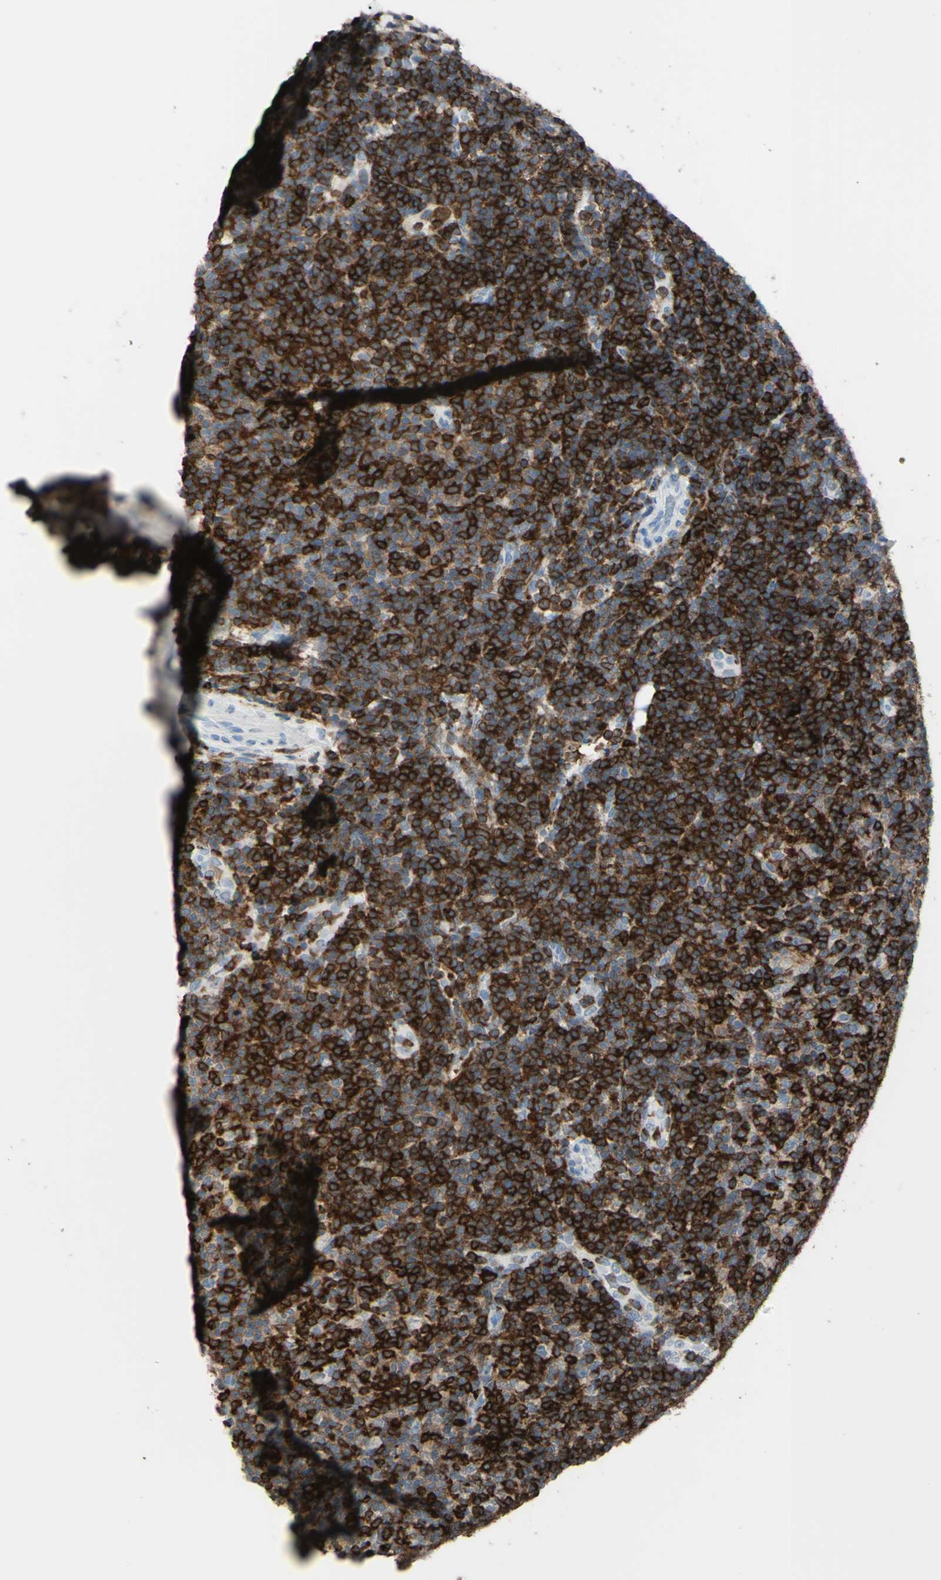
{"staining": {"intensity": "strong", "quantity": ">75%", "location": "cytoplasmic/membranous"}, "tissue": "lymphoma", "cell_type": "Tumor cells", "image_type": "cancer", "snomed": [{"axis": "morphology", "description": "Malignant lymphoma, non-Hodgkin's type, Low grade"}, {"axis": "topography", "description": "Lymph node"}], "caption": "Immunohistochemical staining of low-grade malignant lymphoma, non-Hodgkin's type demonstrates high levels of strong cytoplasmic/membranous staining in about >75% of tumor cells.", "gene": "PSTPIP1", "patient": {"sex": "male", "age": 83}}